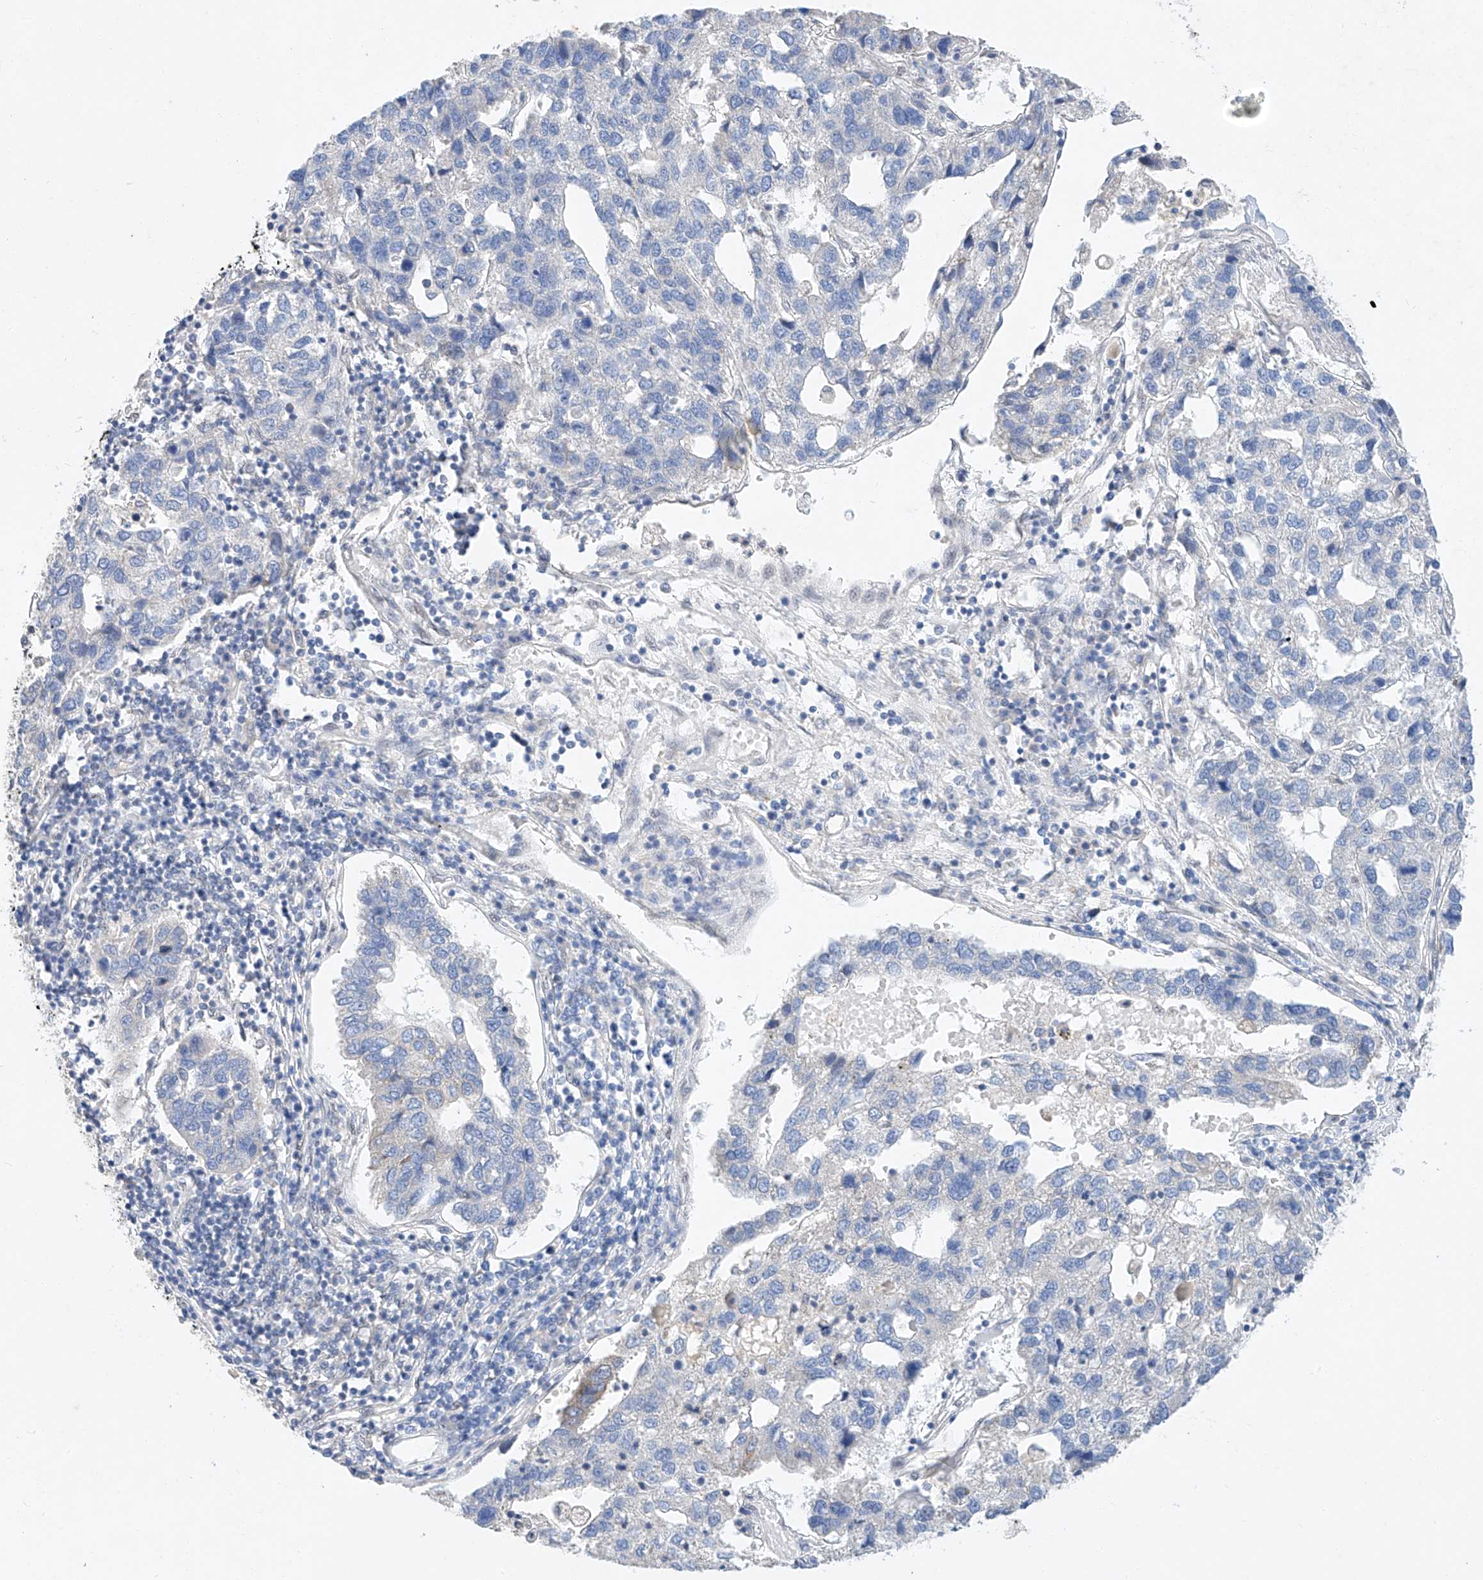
{"staining": {"intensity": "negative", "quantity": "none", "location": "none"}, "tissue": "pancreatic cancer", "cell_type": "Tumor cells", "image_type": "cancer", "snomed": [{"axis": "morphology", "description": "Adenocarcinoma, NOS"}, {"axis": "topography", "description": "Pancreas"}], "caption": "An IHC micrograph of pancreatic adenocarcinoma is shown. There is no staining in tumor cells of pancreatic adenocarcinoma. The staining is performed using DAB (3,3'-diaminobenzidine) brown chromogen with nuclei counter-stained in using hematoxylin.", "gene": "KCNJ1", "patient": {"sex": "female", "age": 61}}